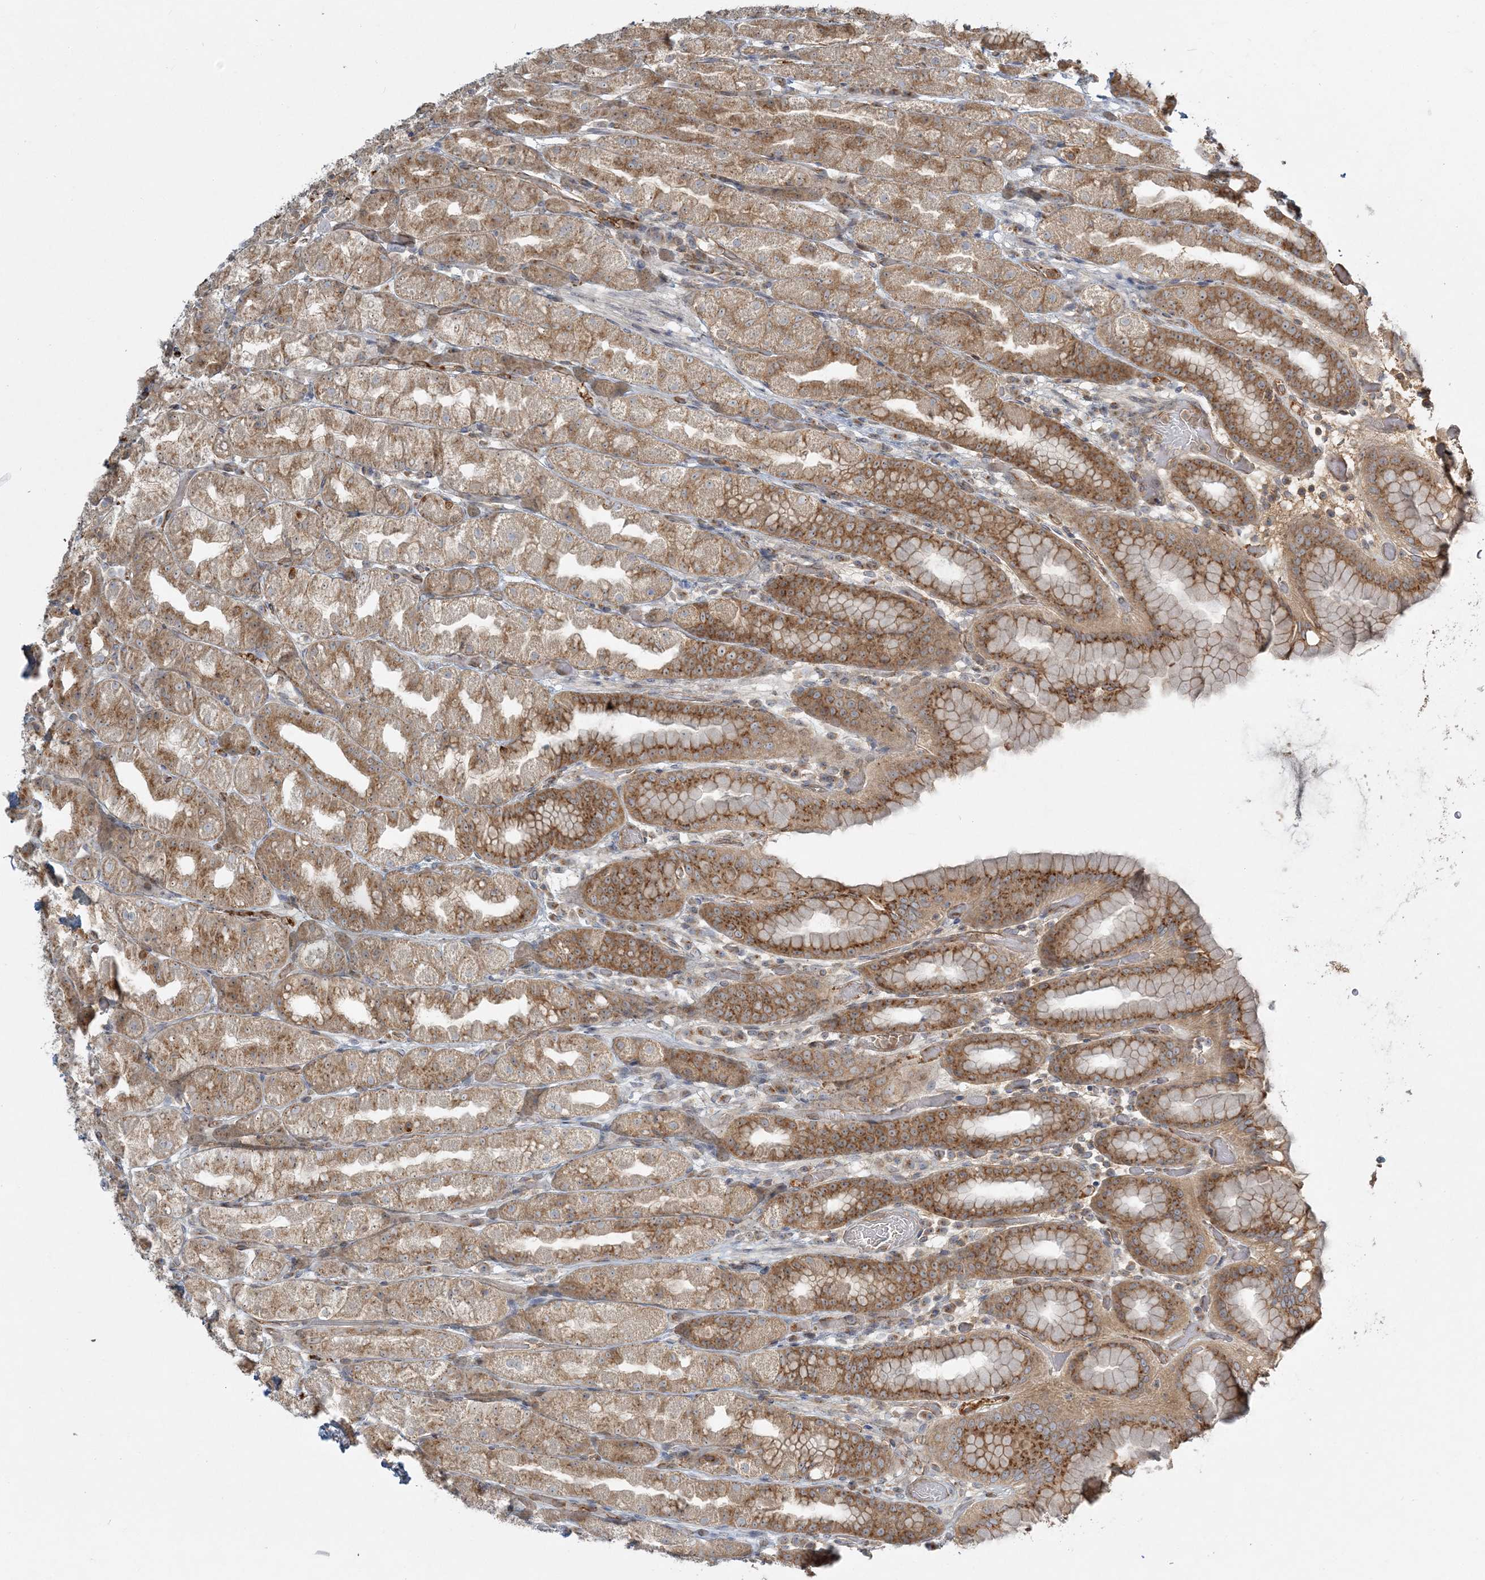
{"staining": {"intensity": "moderate", "quantity": "25%-75%", "location": "cytoplasmic/membranous"}, "tissue": "stomach", "cell_type": "Glandular cells", "image_type": "normal", "snomed": [{"axis": "morphology", "description": "Normal tissue, NOS"}, {"axis": "topography", "description": "Stomach, upper"}], "caption": "A brown stain shows moderate cytoplasmic/membranous positivity of a protein in glandular cells of normal stomach.", "gene": "AP1AR", "patient": {"sex": "male", "age": 68}}